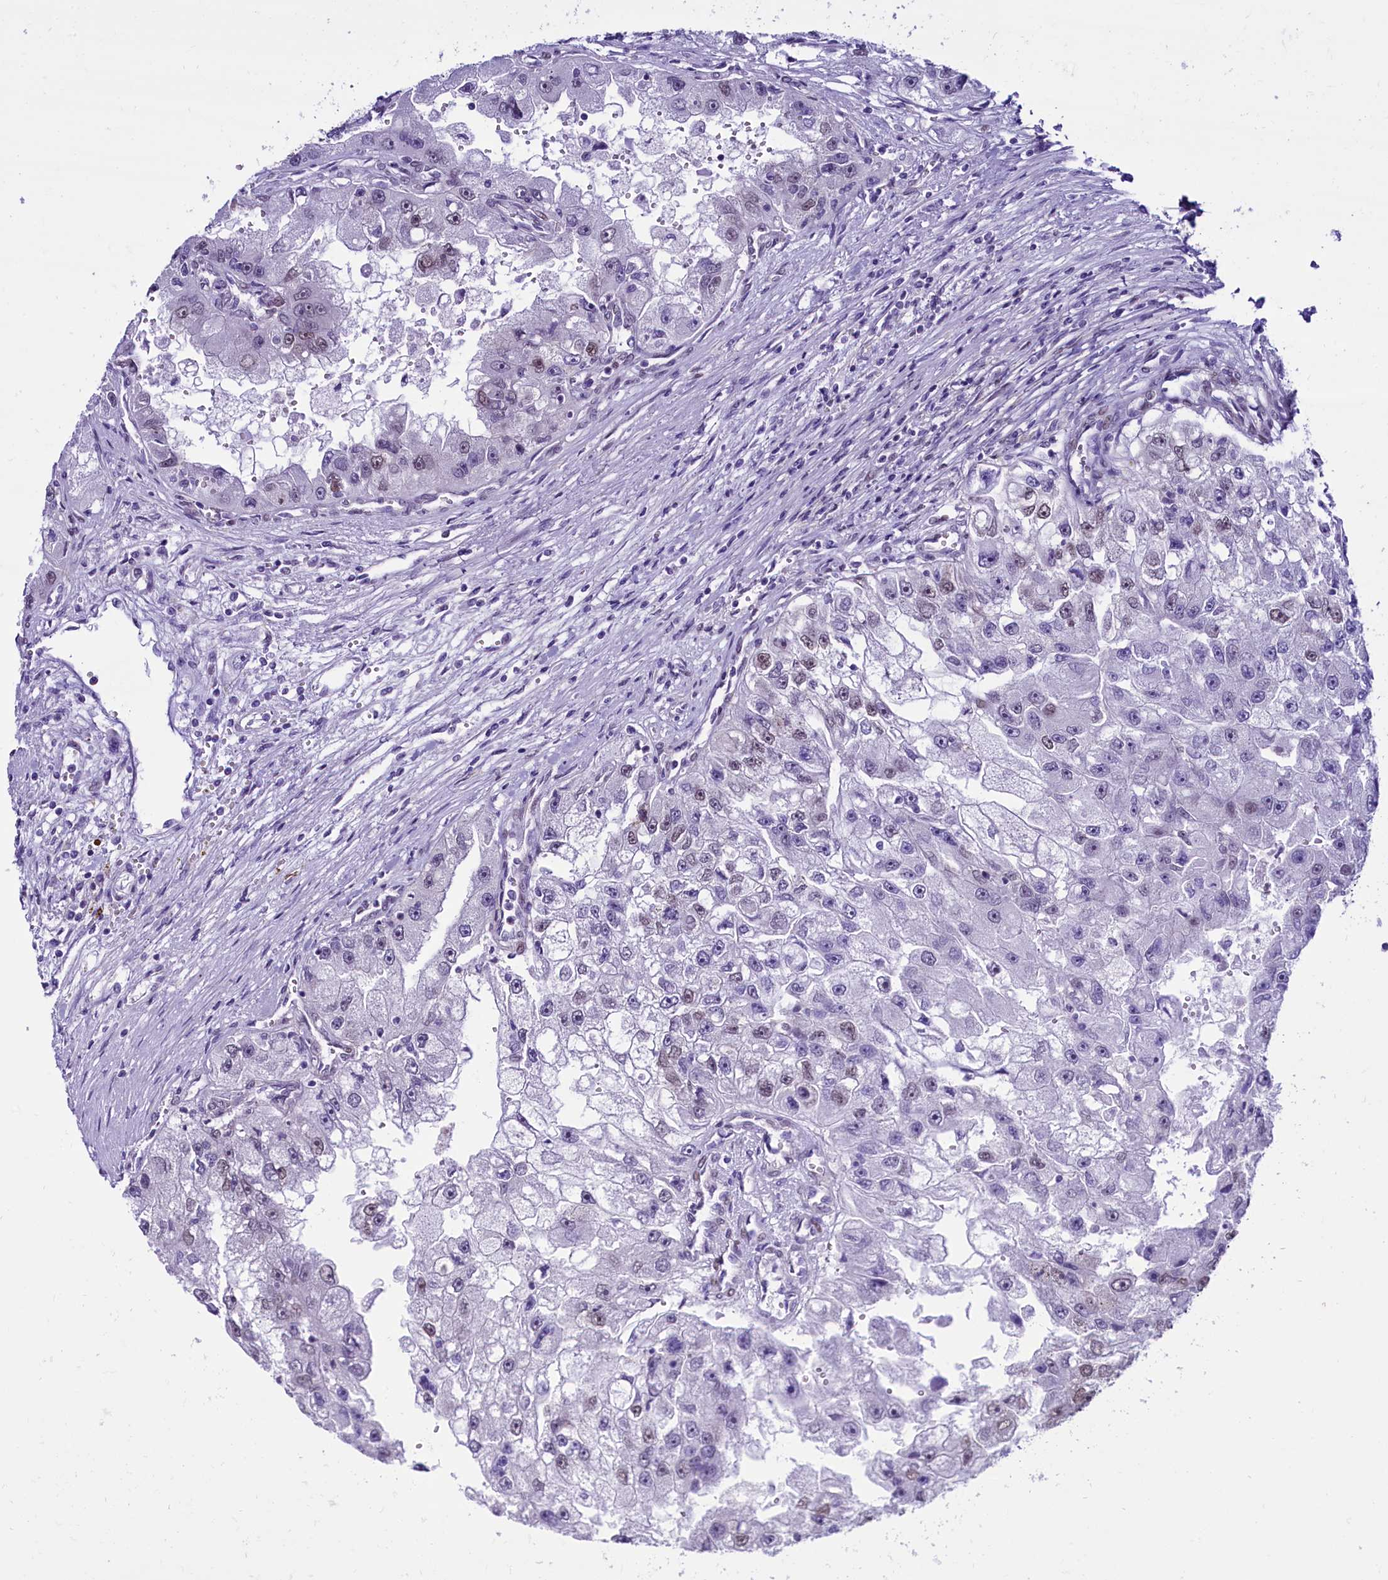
{"staining": {"intensity": "weak", "quantity": "<25%", "location": "nuclear"}, "tissue": "renal cancer", "cell_type": "Tumor cells", "image_type": "cancer", "snomed": [{"axis": "morphology", "description": "Adenocarcinoma, NOS"}, {"axis": "topography", "description": "Kidney"}], "caption": "The IHC micrograph has no significant expression in tumor cells of renal cancer tissue.", "gene": "RPS6KB1", "patient": {"sex": "male", "age": 63}}